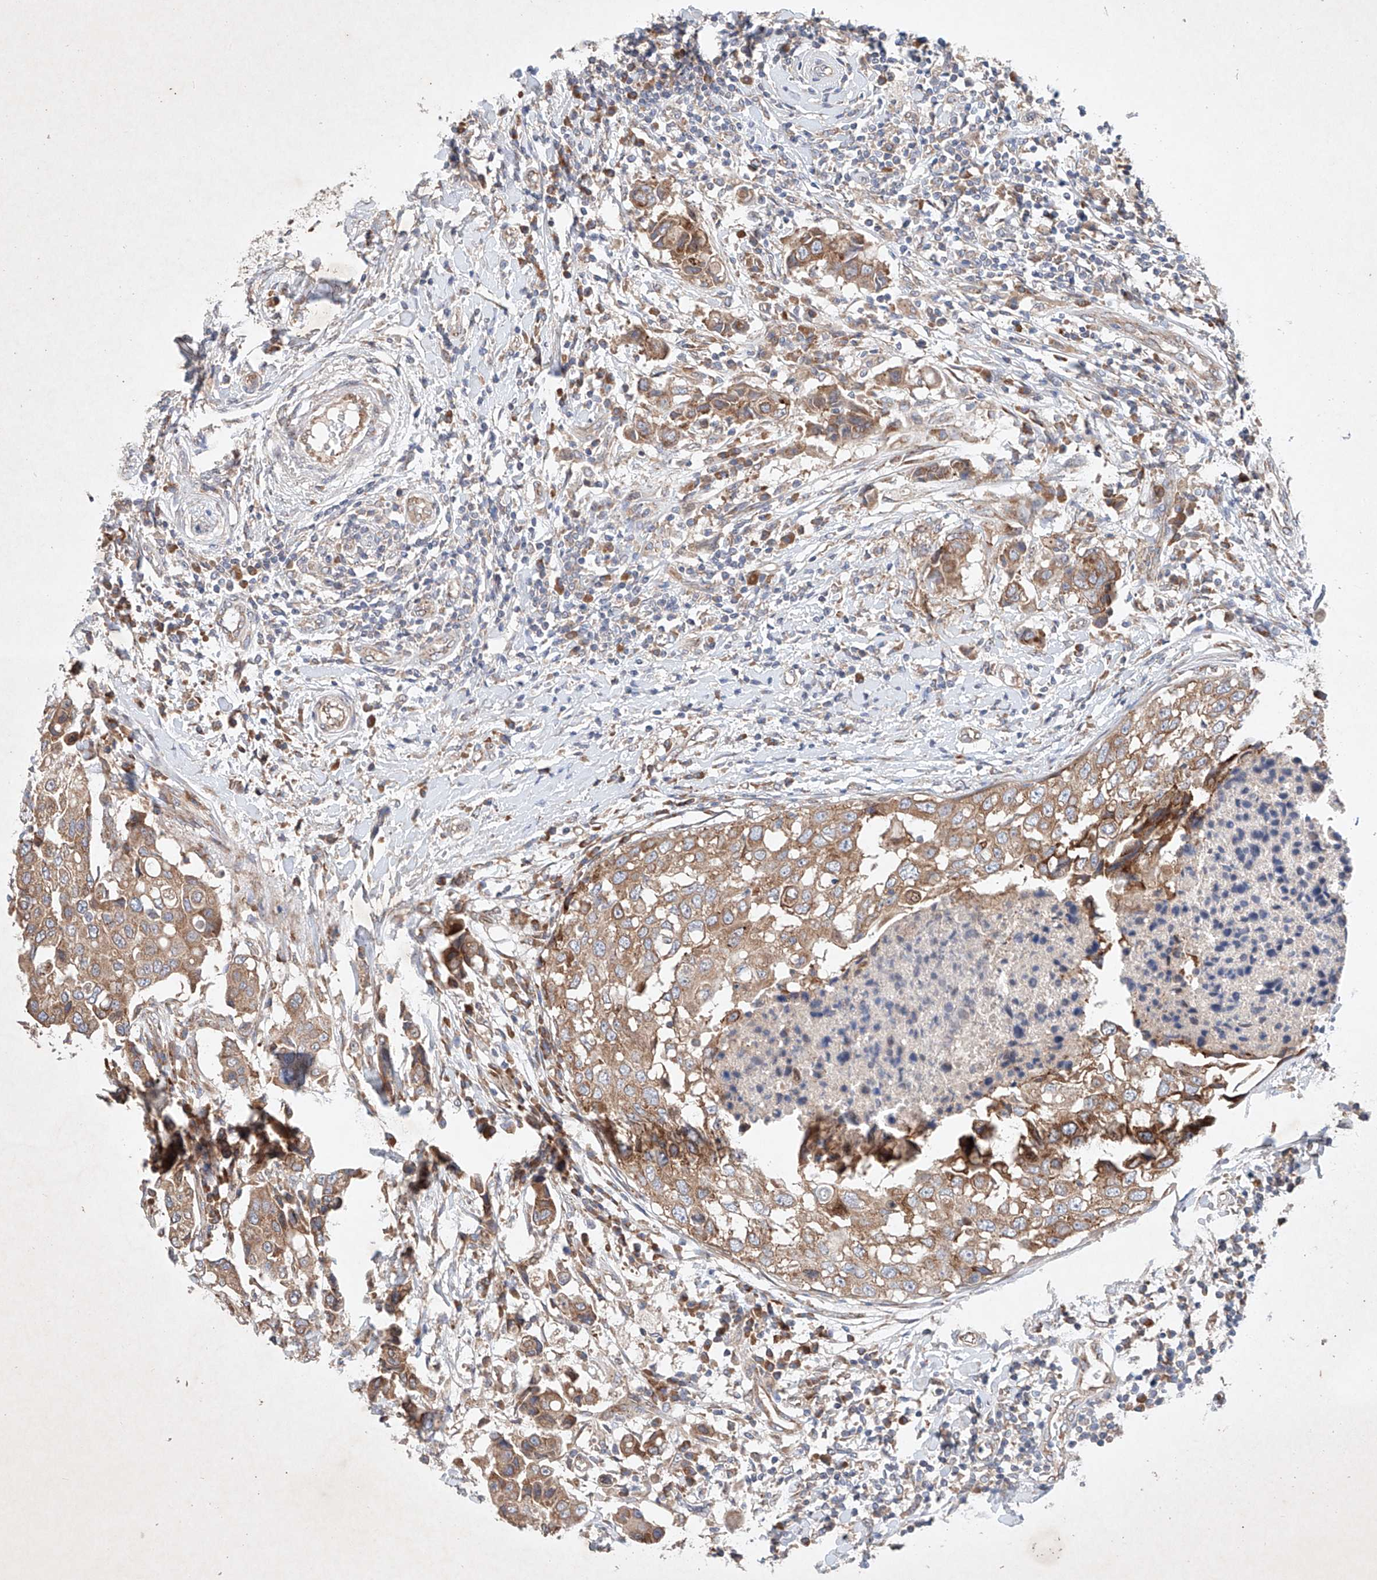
{"staining": {"intensity": "moderate", "quantity": ">75%", "location": "cytoplasmic/membranous"}, "tissue": "breast cancer", "cell_type": "Tumor cells", "image_type": "cancer", "snomed": [{"axis": "morphology", "description": "Duct carcinoma"}, {"axis": "topography", "description": "Breast"}], "caption": "The immunohistochemical stain shows moderate cytoplasmic/membranous staining in tumor cells of intraductal carcinoma (breast) tissue.", "gene": "FASTK", "patient": {"sex": "female", "age": 27}}